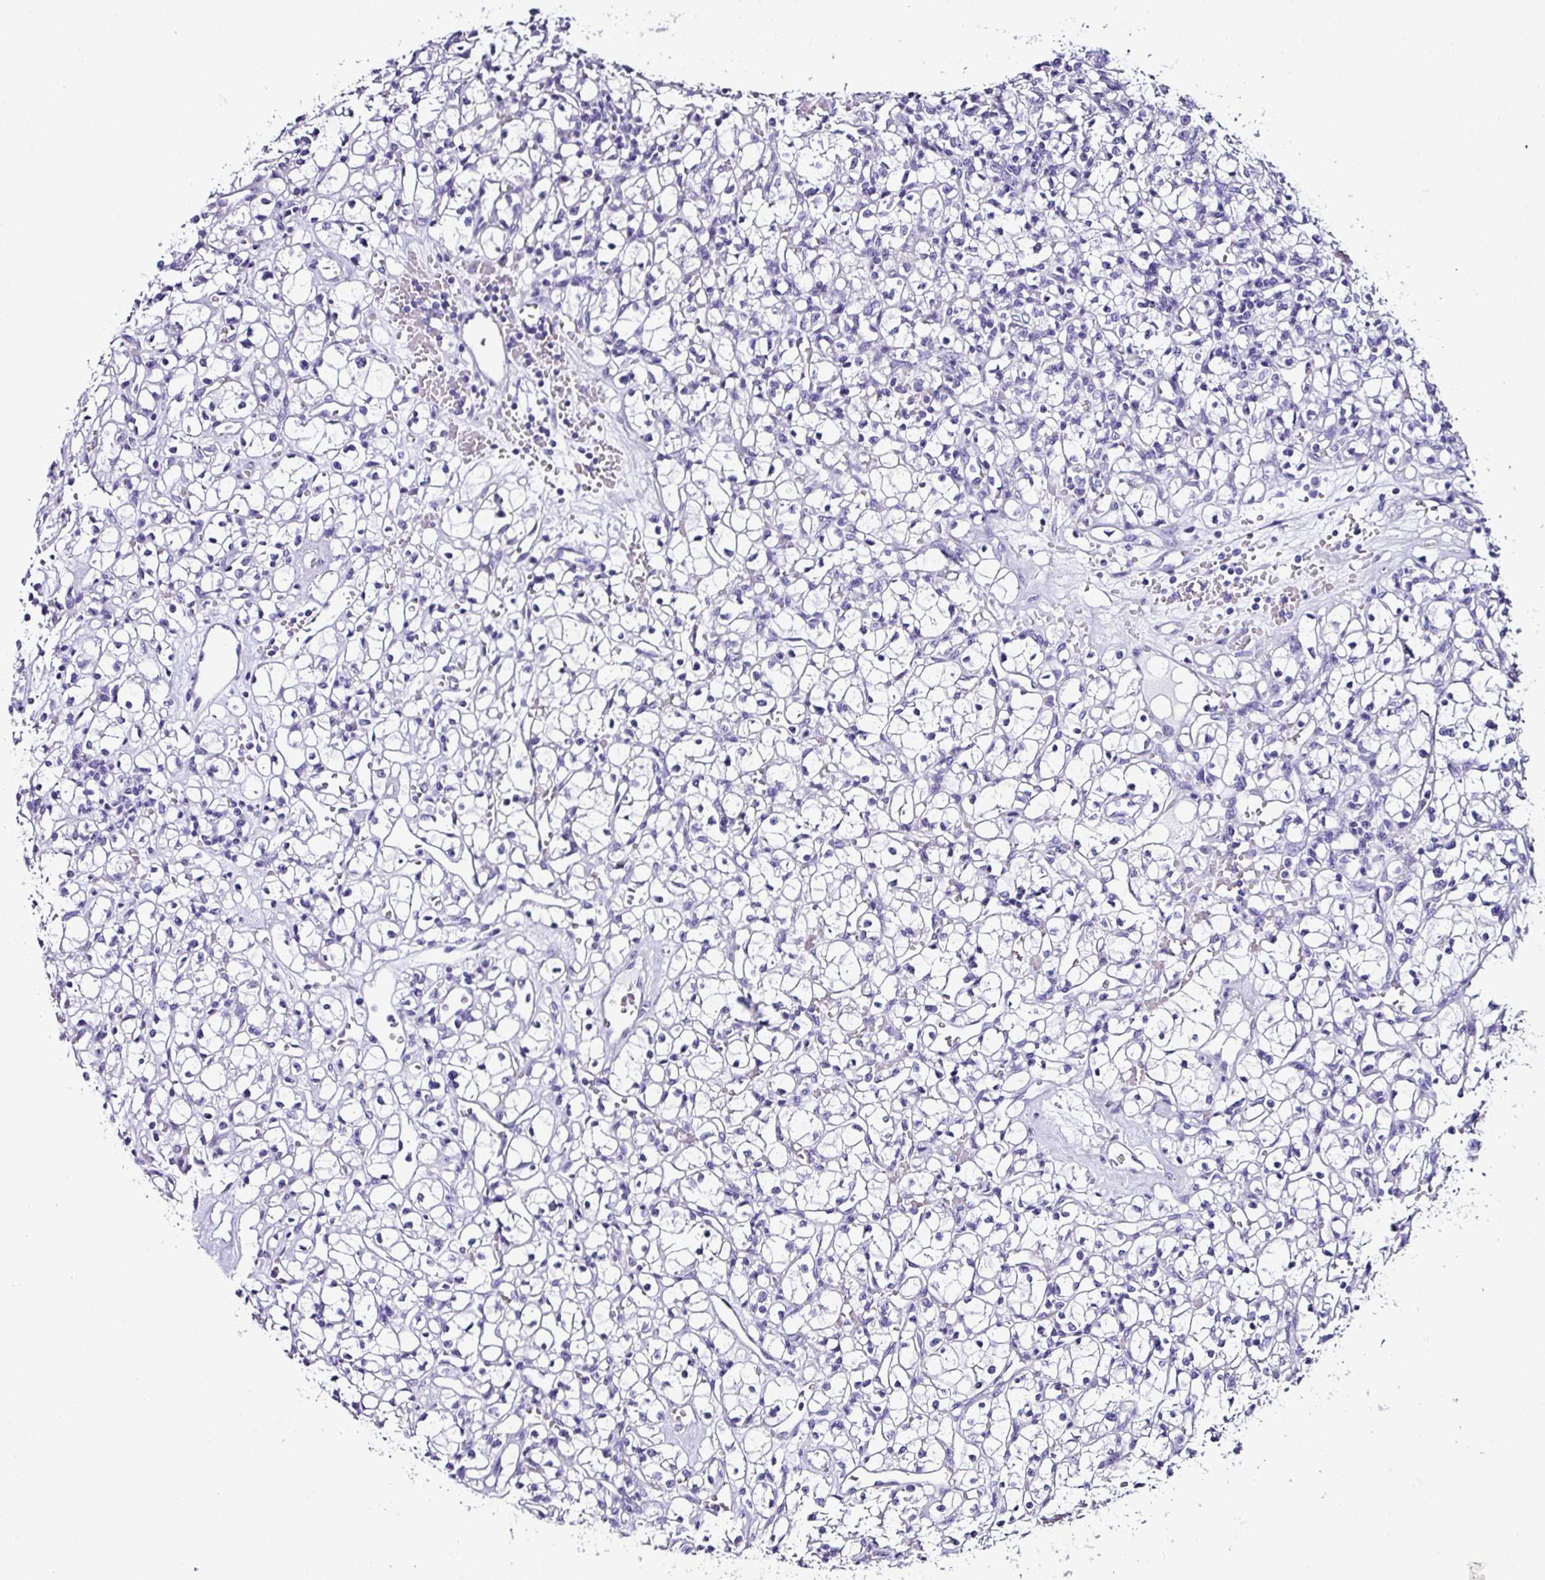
{"staining": {"intensity": "negative", "quantity": "none", "location": "none"}, "tissue": "renal cancer", "cell_type": "Tumor cells", "image_type": "cancer", "snomed": [{"axis": "morphology", "description": "Adenocarcinoma, NOS"}, {"axis": "topography", "description": "Kidney"}], "caption": "Immunohistochemistry image of human renal cancer stained for a protein (brown), which demonstrates no staining in tumor cells. The staining was performed using DAB (3,3'-diaminobenzidine) to visualize the protein expression in brown, while the nuclei were stained in blue with hematoxylin (Magnification: 20x).", "gene": "NAPSA", "patient": {"sex": "female", "age": 59}}